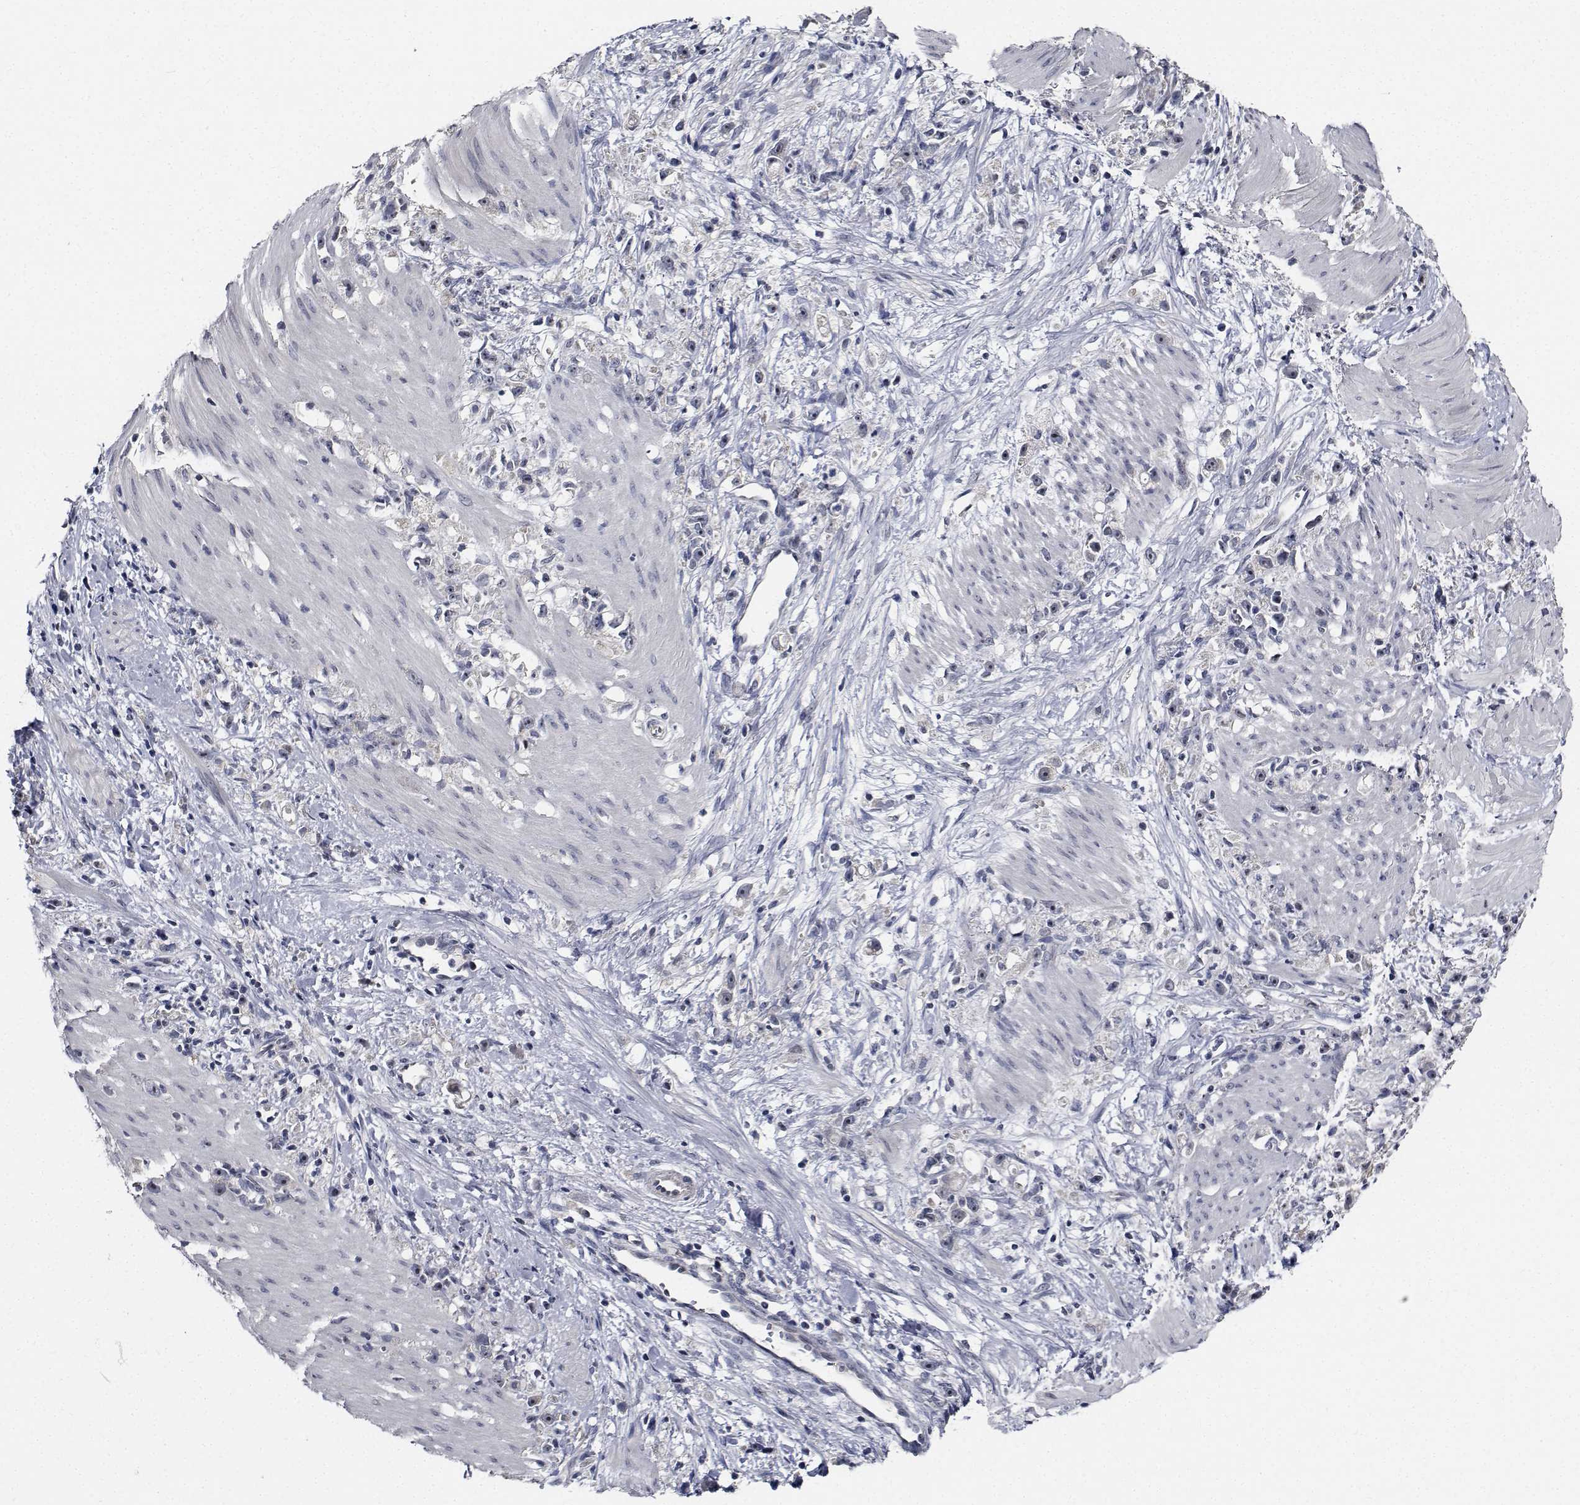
{"staining": {"intensity": "negative", "quantity": "none", "location": "none"}, "tissue": "stomach cancer", "cell_type": "Tumor cells", "image_type": "cancer", "snomed": [{"axis": "morphology", "description": "Adenocarcinoma, NOS"}, {"axis": "topography", "description": "Stomach"}], "caption": "The IHC histopathology image has no significant staining in tumor cells of stomach adenocarcinoma tissue.", "gene": "NVL", "patient": {"sex": "female", "age": 59}}